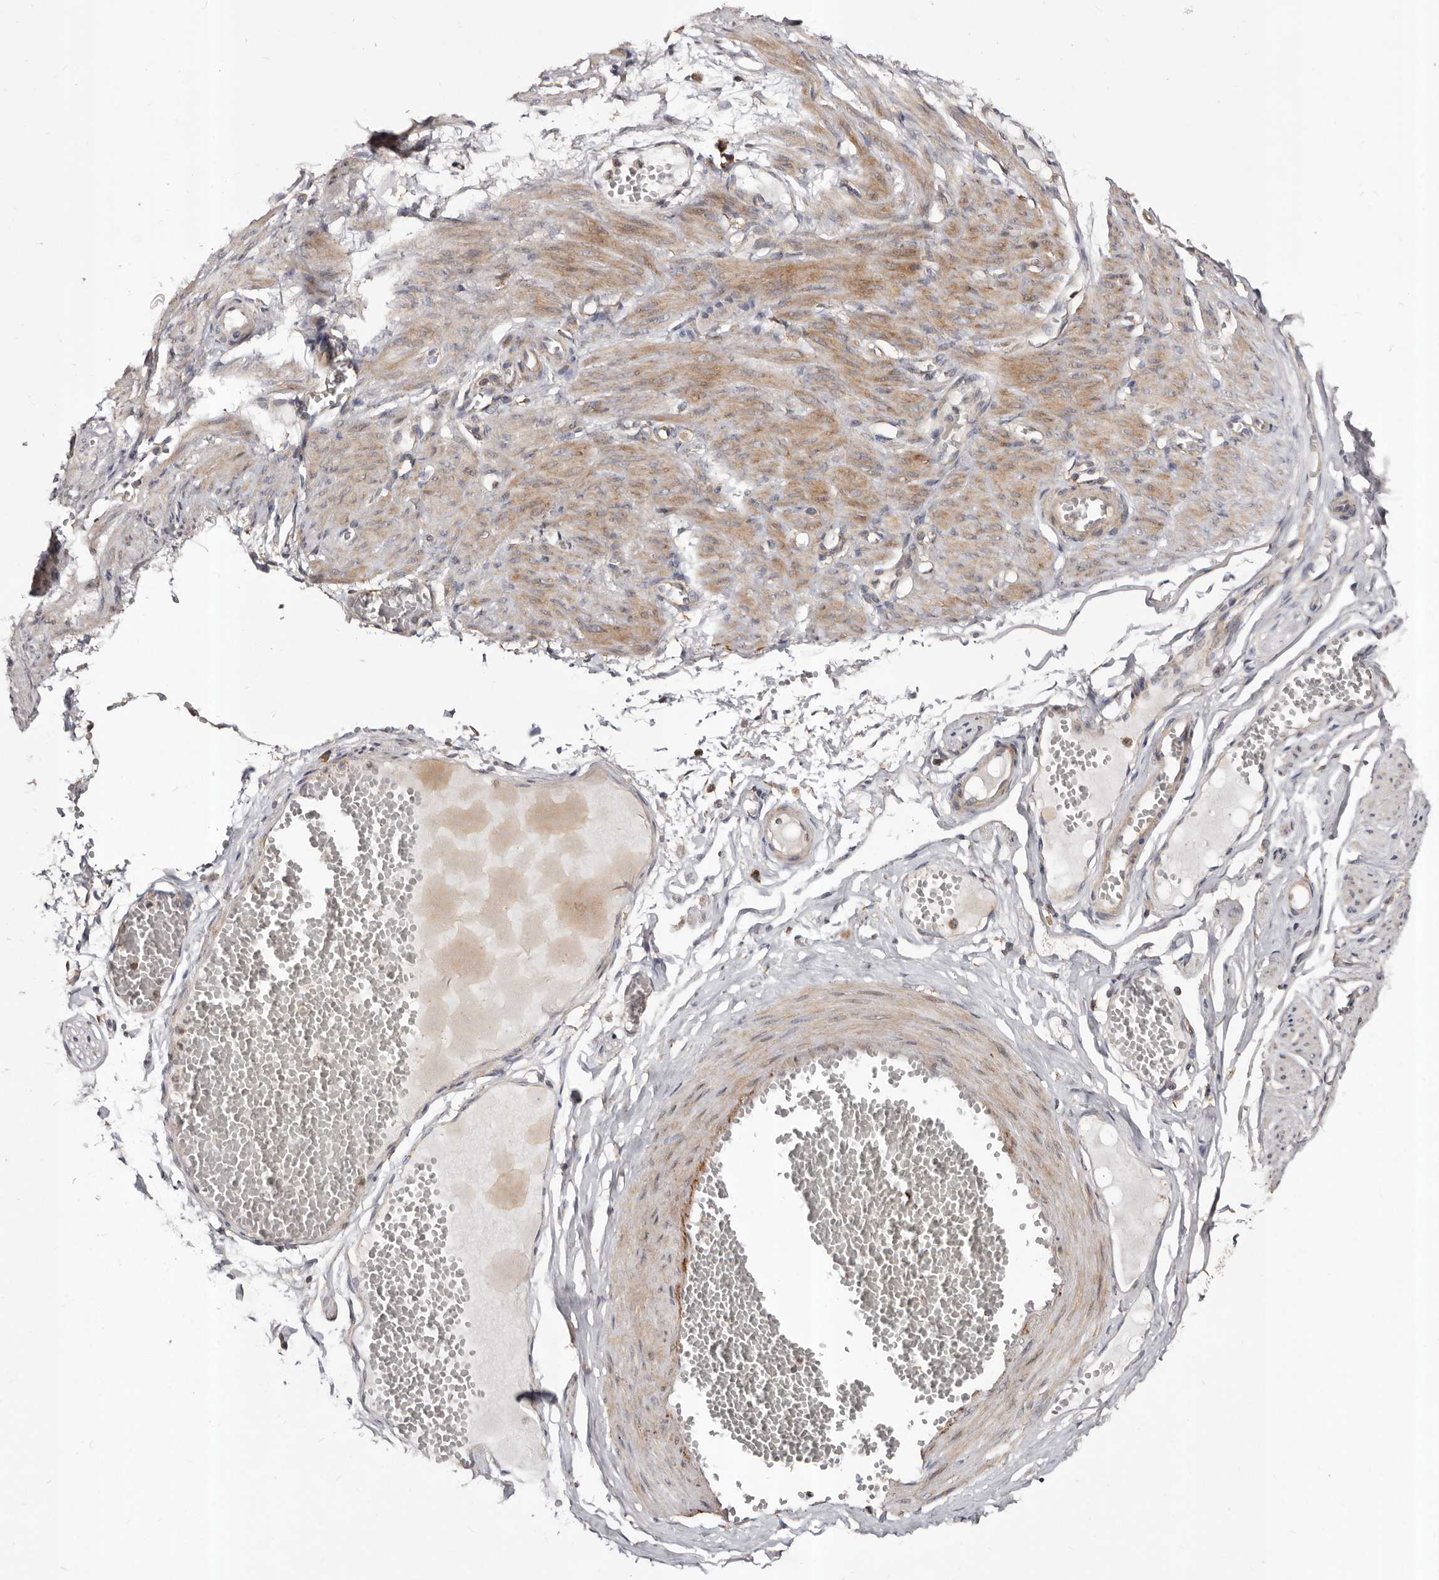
{"staining": {"intensity": "weak", "quantity": "25%-75%", "location": "cytoplasmic/membranous"}, "tissue": "adipose tissue", "cell_type": "Adipocytes", "image_type": "normal", "snomed": [{"axis": "morphology", "description": "Normal tissue, NOS"}, {"axis": "topography", "description": "Smooth muscle"}, {"axis": "topography", "description": "Peripheral nerve tissue"}], "caption": "Protein expression analysis of unremarkable adipose tissue reveals weak cytoplasmic/membranous expression in about 25%-75% of adipocytes.", "gene": "STEAP2", "patient": {"sex": "female", "age": 39}}